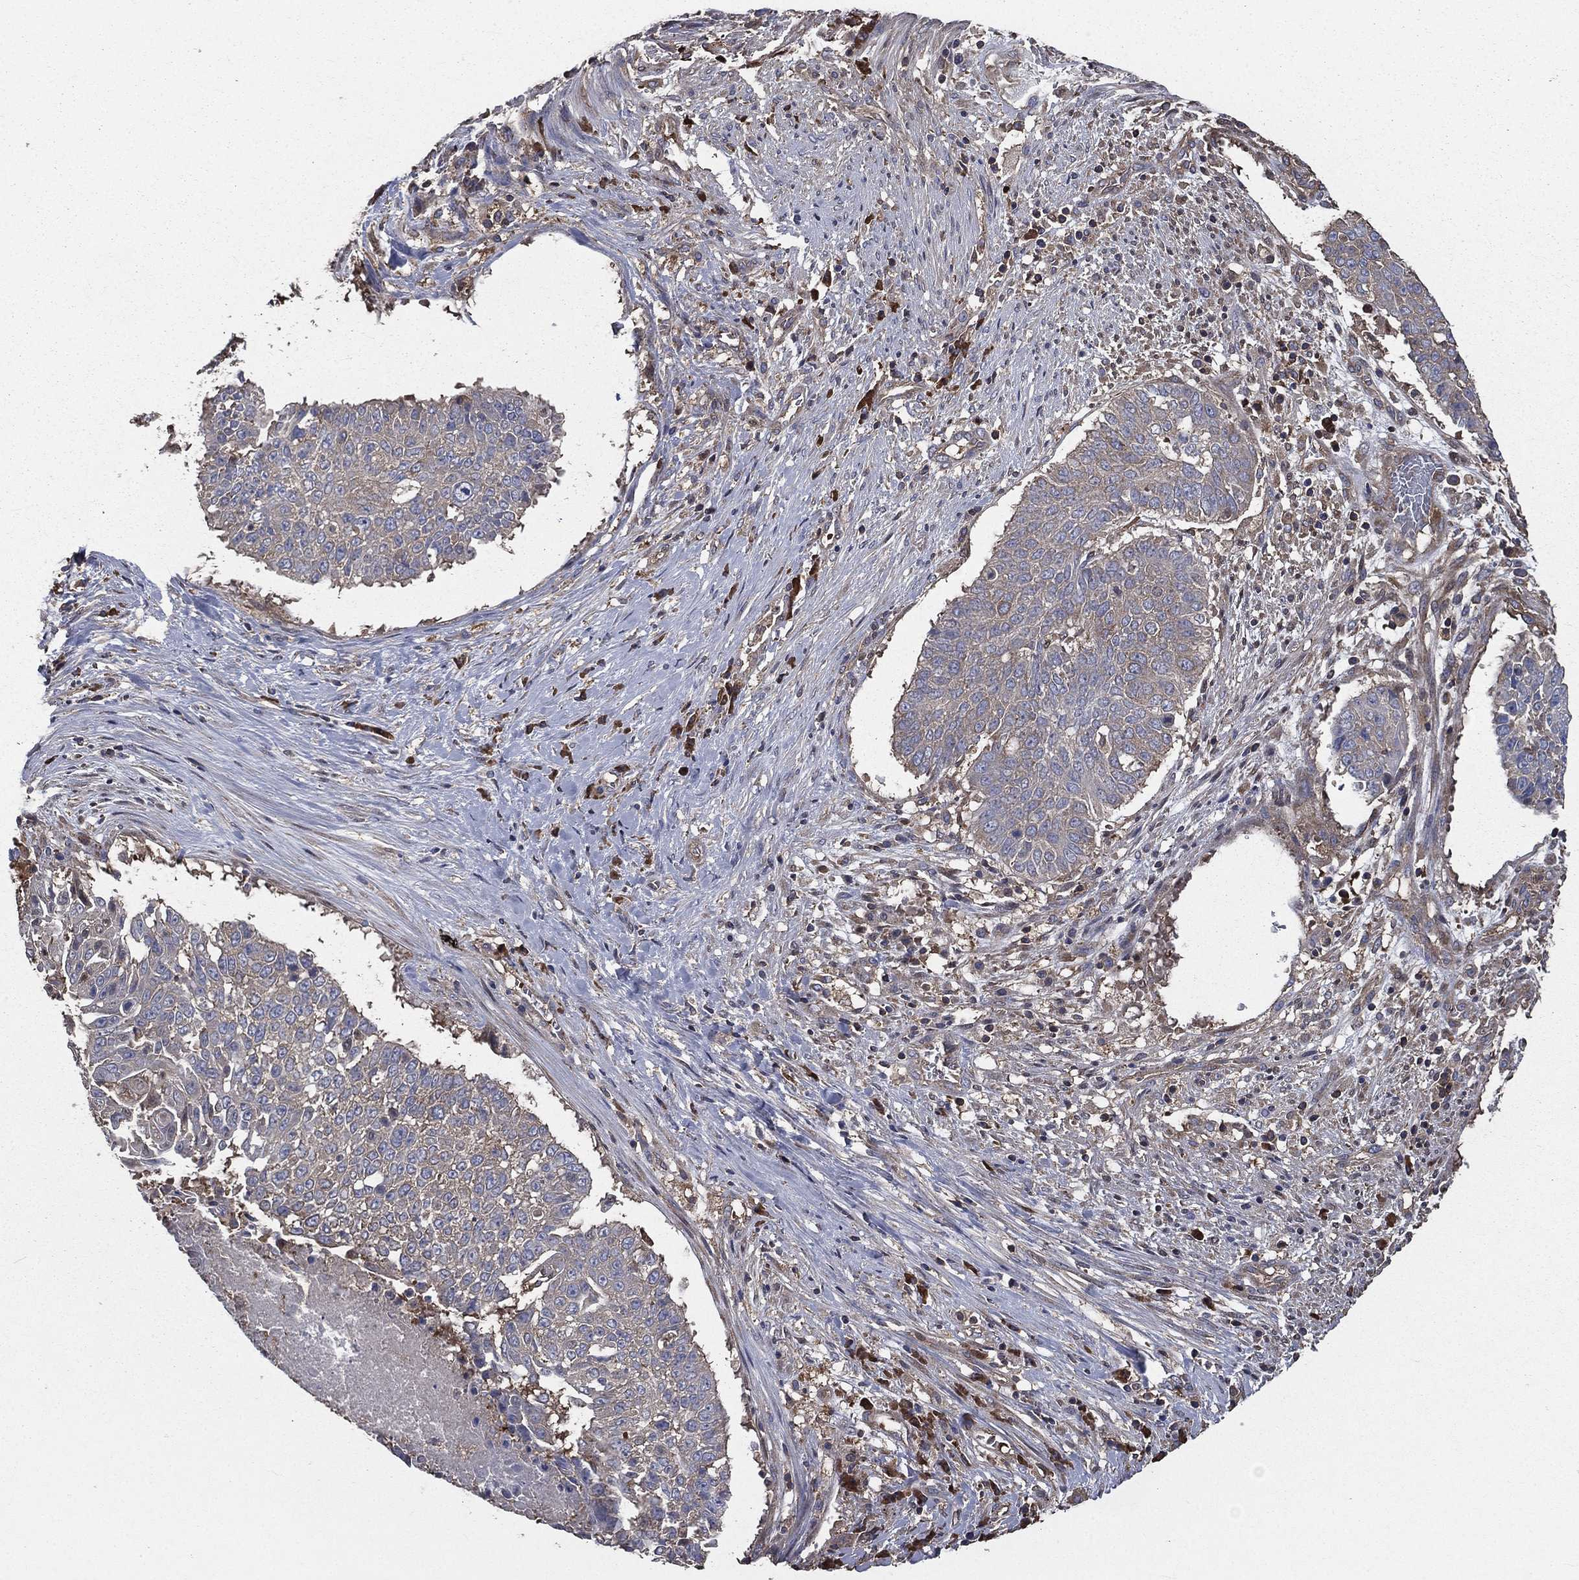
{"staining": {"intensity": "weak", "quantity": "<25%", "location": "cytoplasmic/membranous"}, "tissue": "lung cancer", "cell_type": "Tumor cells", "image_type": "cancer", "snomed": [{"axis": "morphology", "description": "Squamous cell carcinoma, NOS"}, {"axis": "topography", "description": "Lung"}], "caption": "This micrograph is of lung cancer (squamous cell carcinoma) stained with immunohistochemistry to label a protein in brown with the nuclei are counter-stained blue. There is no staining in tumor cells.", "gene": "SARS1", "patient": {"sex": "male", "age": 64}}